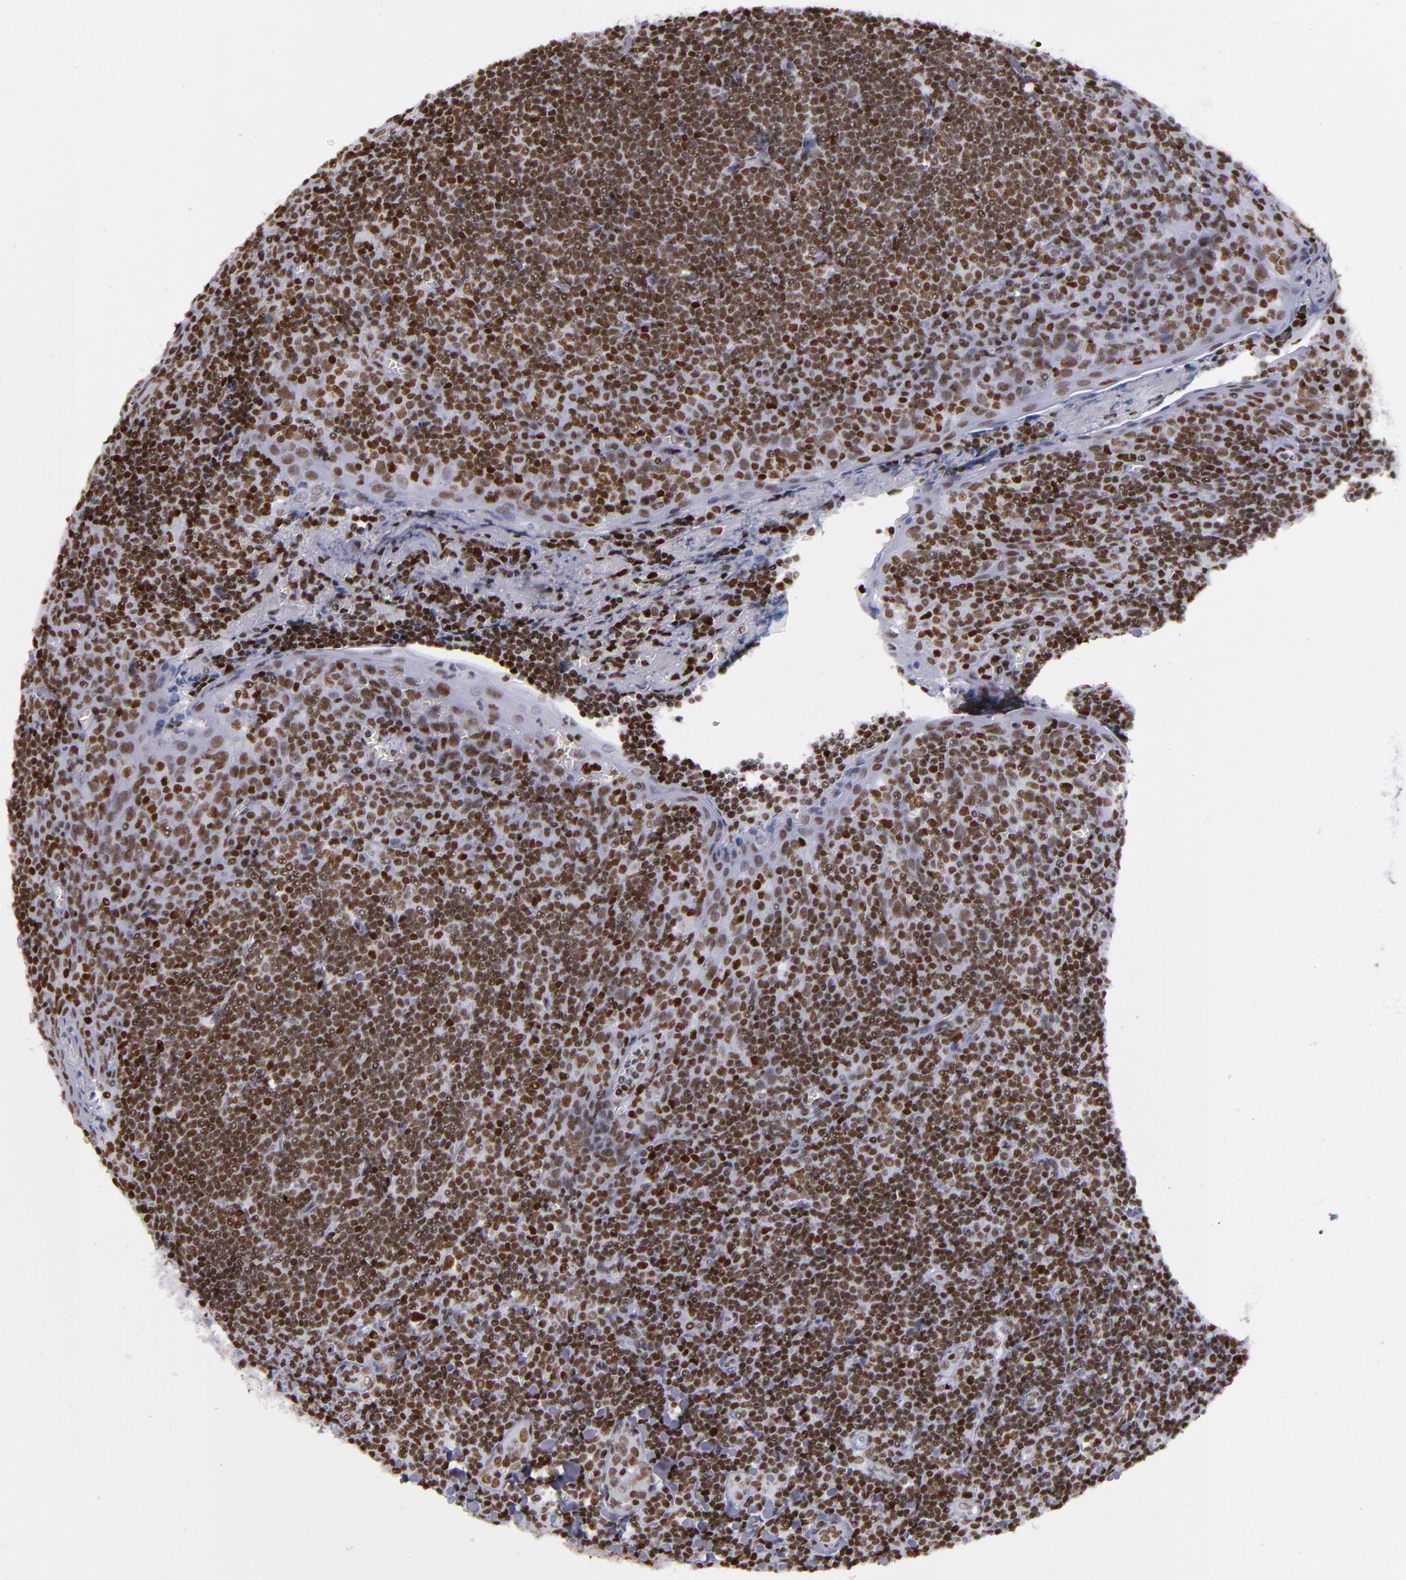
{"staining": {"intensity": "strong", "quantity": ">75%", "location": "nuclear"}, "tissue": "tonsil", "cell_type": "Germinal center cells", "image_type": "normal", "snomed": [{"axis": "morphology", "description": "Normal tissue, NOS"}, {"axis": "topography", "description": "Tonsil"}], "caption": "Protein positivity by immunohistochemistry displays strong nuclear positivity in about >75% of germinal center cells in benign tonsil.", "gene": "TERF2", "patient": {"sex": "male", "age": 20}}